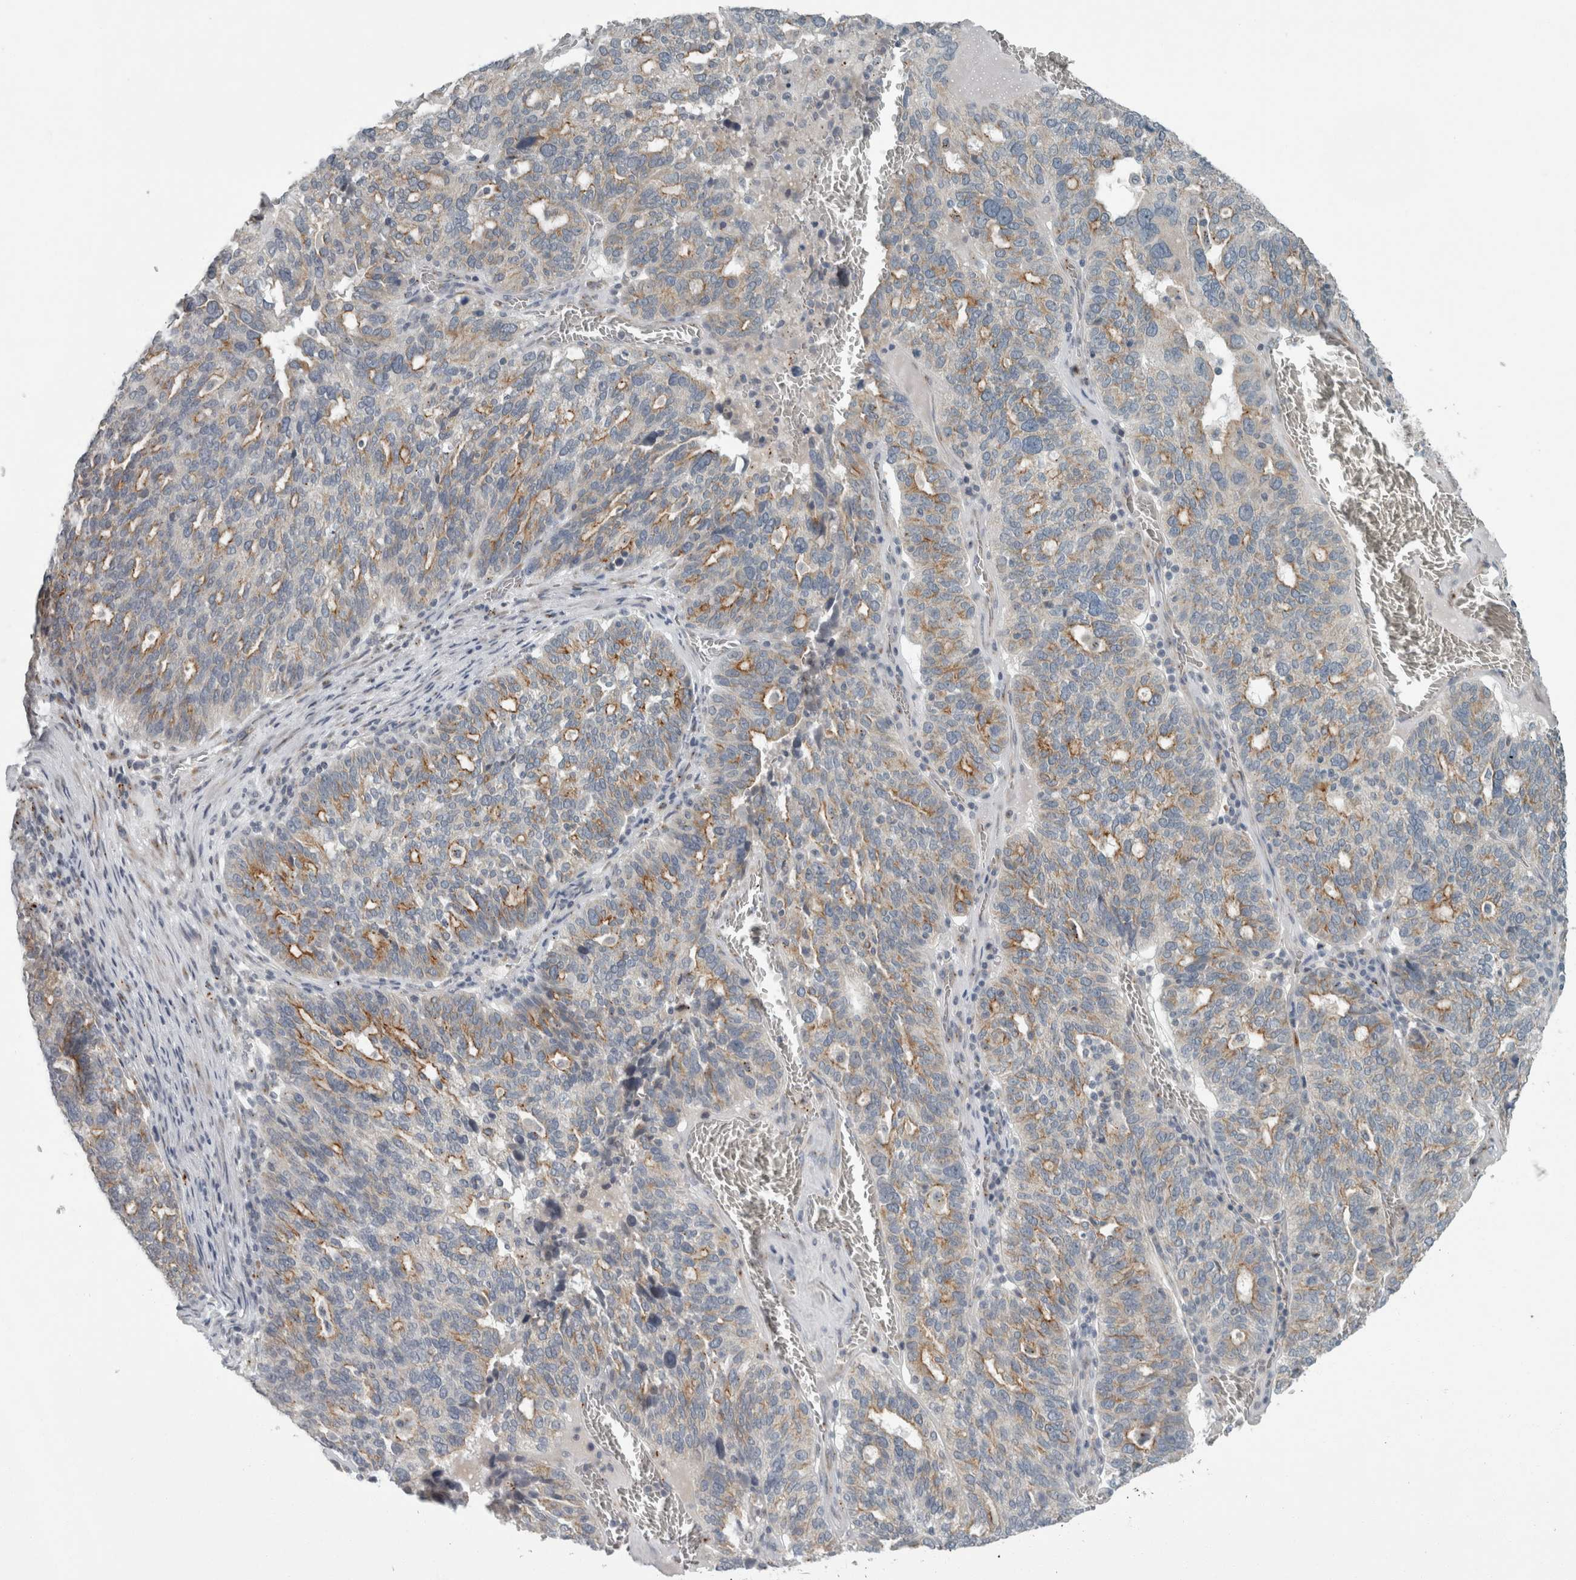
{"staining": {"intensity": "moderate", "quantity": "<25%", "location": "cytoplasmic/membranous"}, "tissue": "ovarian cancer", "cell_type": "Tumor cells", "image_type": "cancer", "snomed": [{"axis": "morphology", "description": "Cystadenocarcinoma, serous, NOS"}, {"axis": "topography", "description": "Ovary"}], "caption": "Human ovarian cancer (serous cystadenocarcinoma) stained with a brown dye displays moderate cytoplasmic/membranous positive staining in about <25% of tumor cells.", "gene": "KIF1C", "patient": {"sex": "female", "age": 59}}